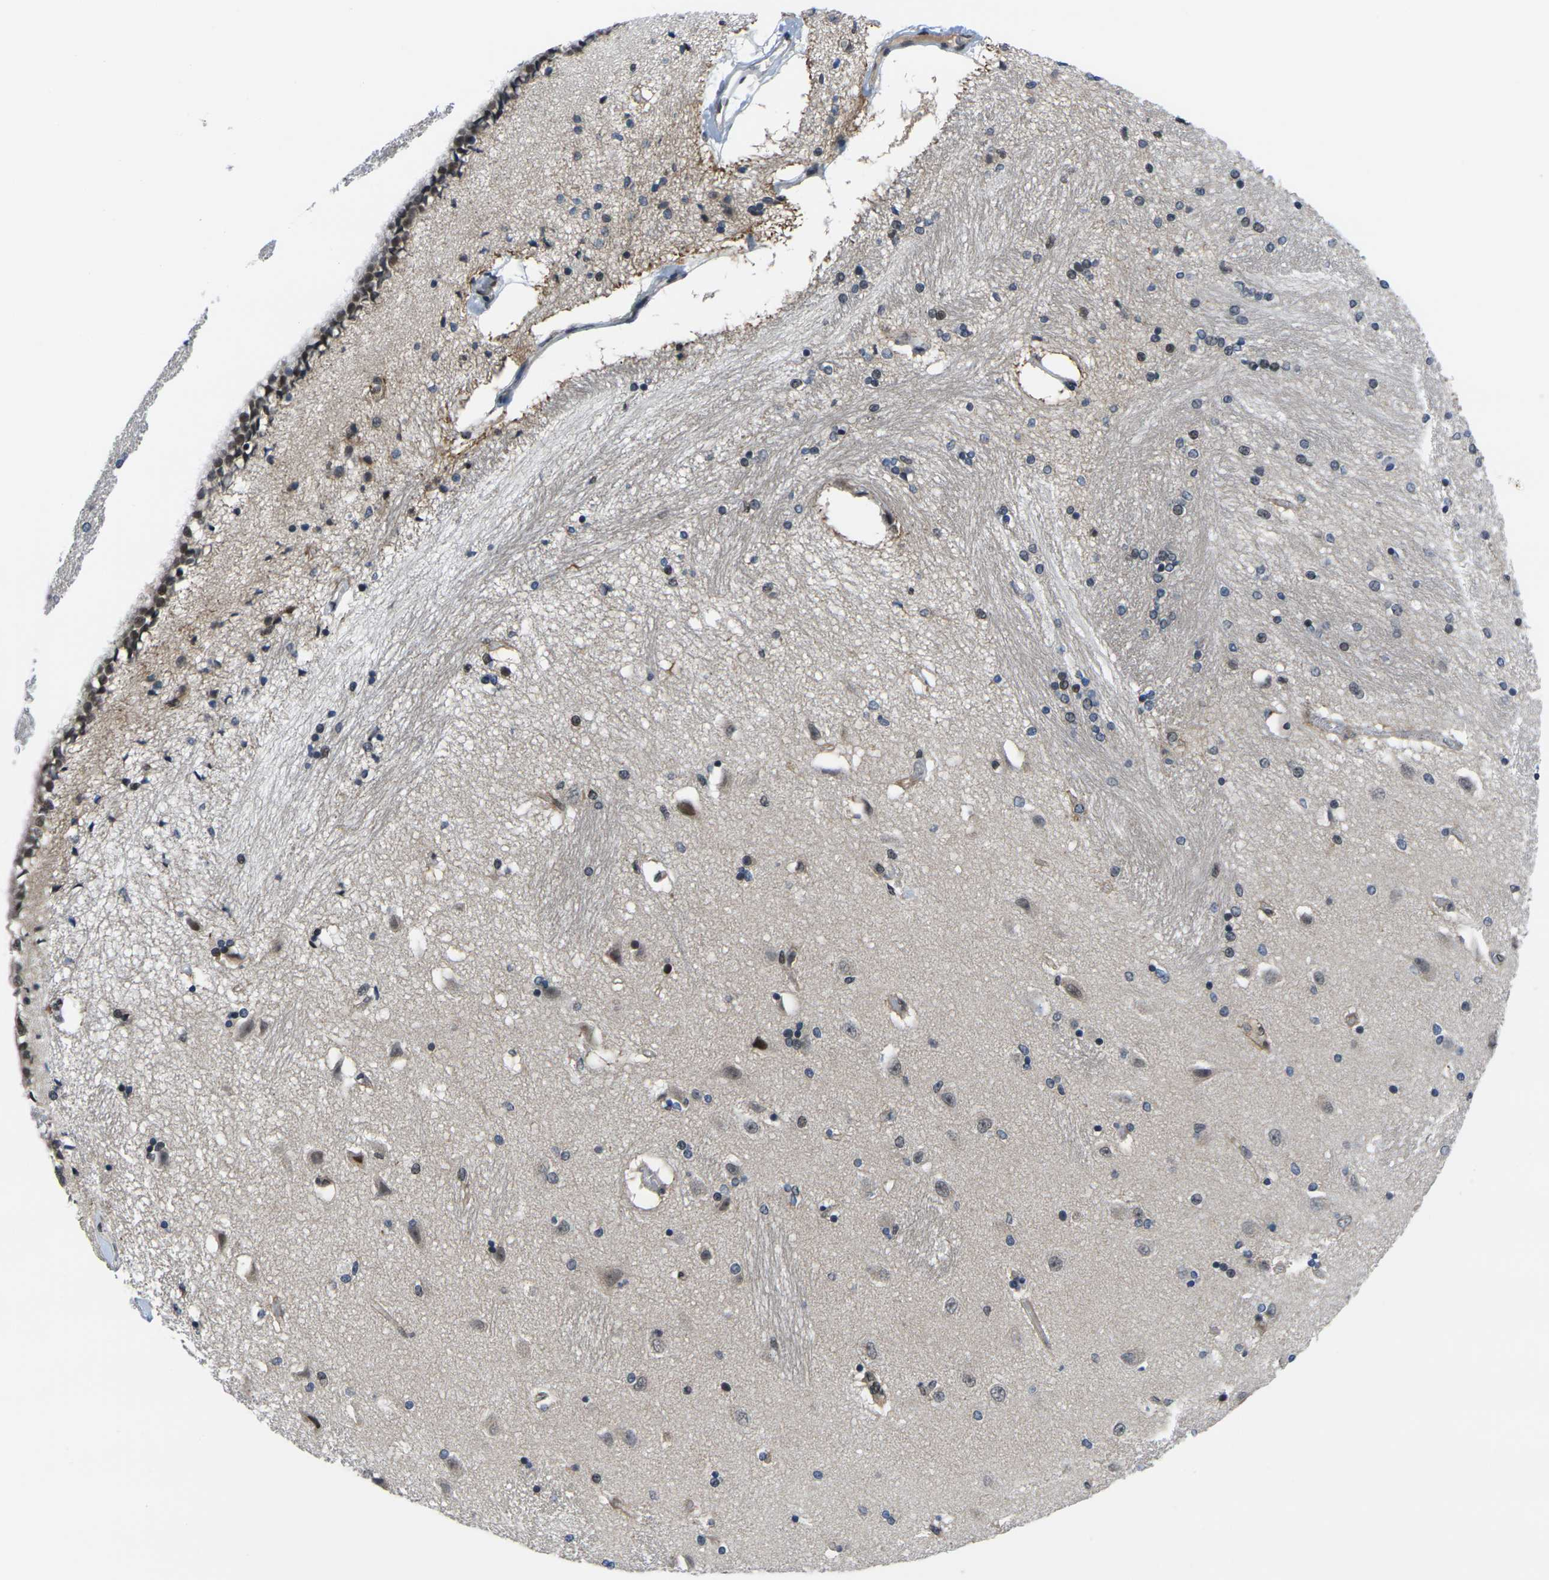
{"staining": {"intensity": "moderate", "quantity": "<25%", "location": "nuclear"}, "tissue": "hippocampus", "cell_type": "Glial cells", "image_type": "normal", "snomed": [{"axis": "morphology", "description": "Normal tissue, NOS"}, {"axis": "topography", "description": "Hippocampus"}], "caption": "Immunohistochemical staining of normal human hippocampus reveals low levels of moderate nuclear expression in approximately <25% of glial cells. Nuclei are stained in blue.", "gene": "RBM7", "patient": {"sex": "female", "age": 54}}